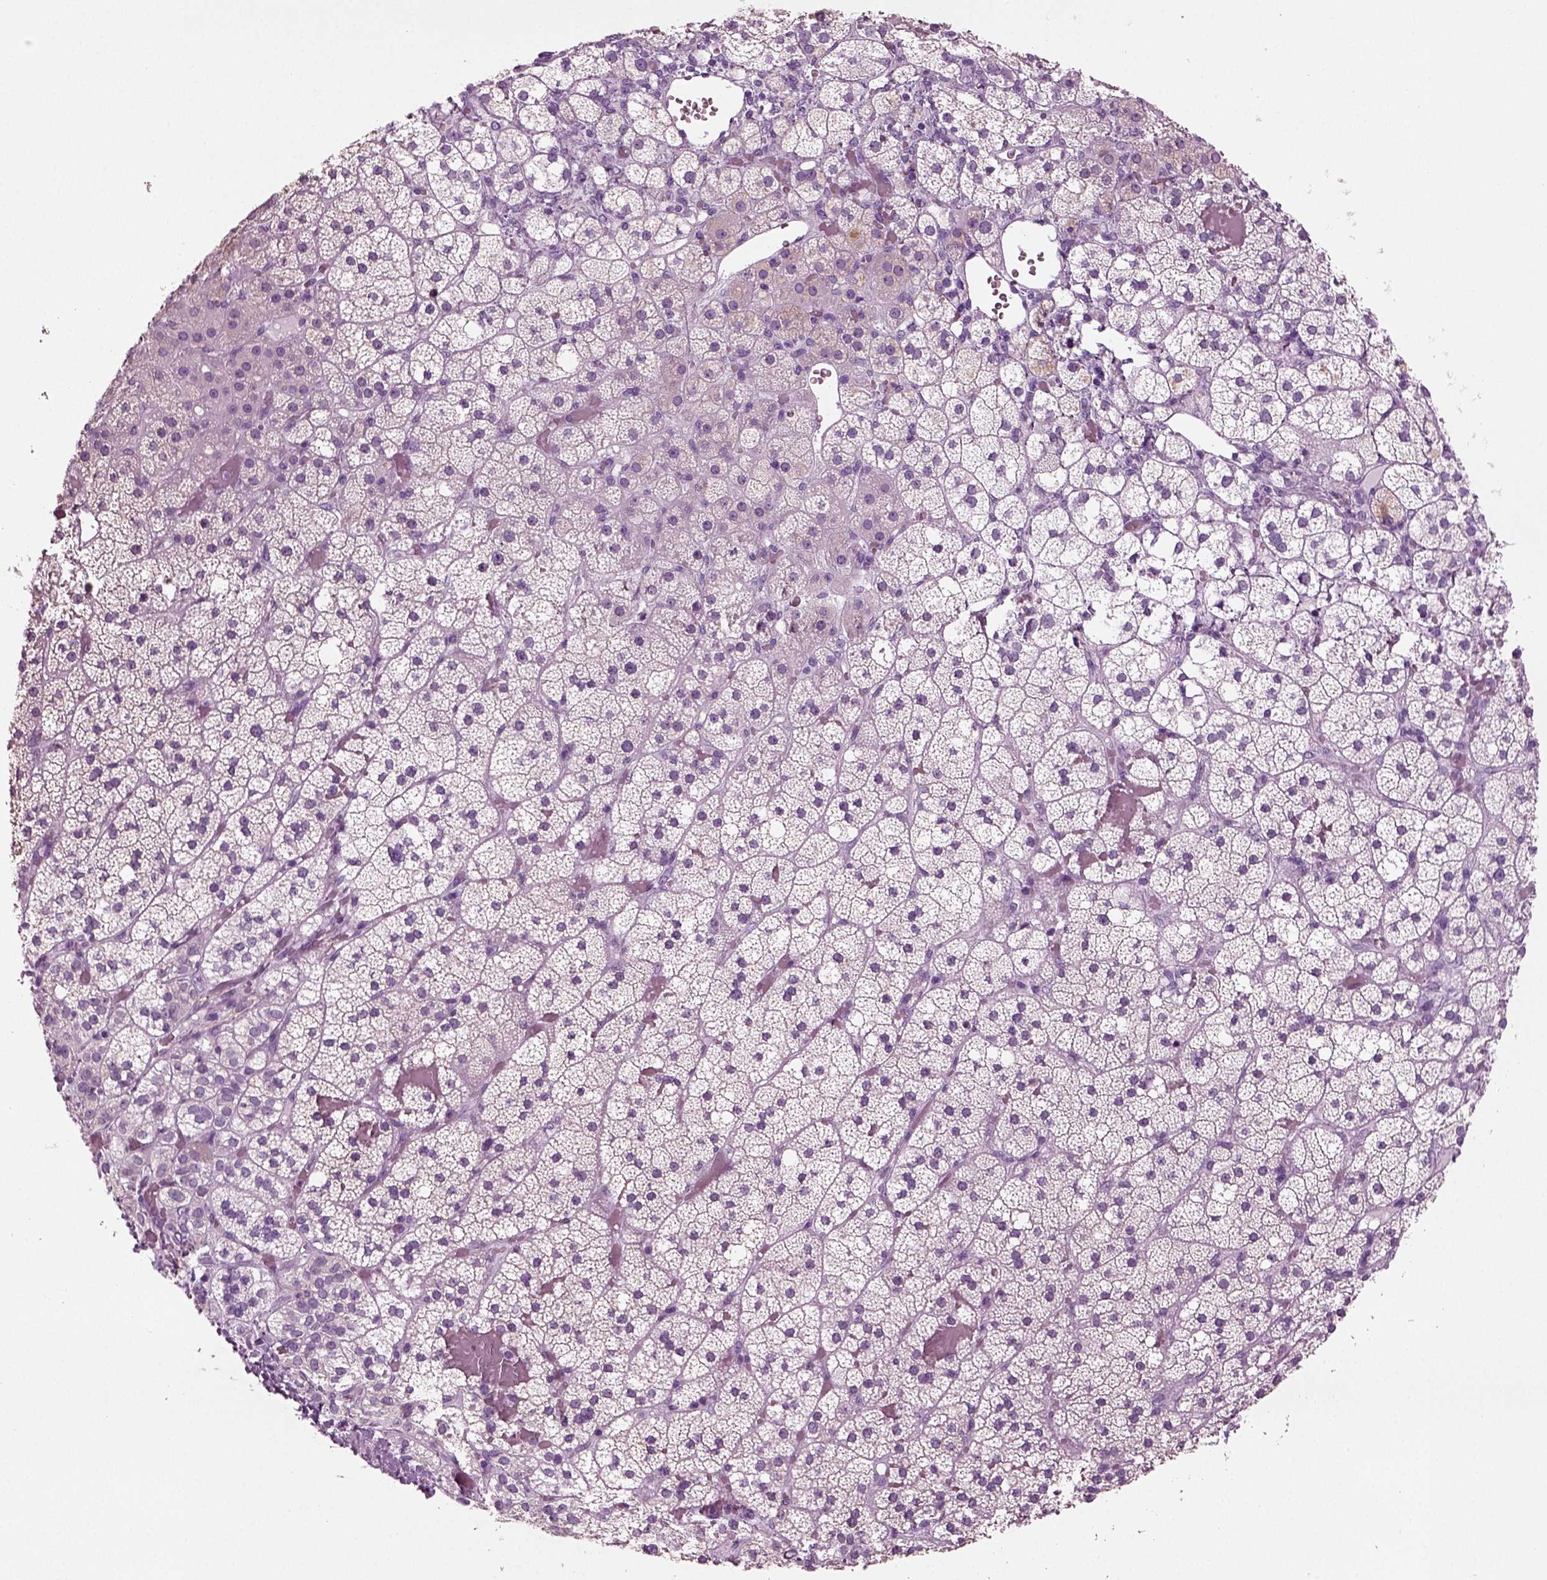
{"staining": {"intensity": "negative", "quantity": "none", "location": "none"}, "tissue": "adrenal gland", "cell_type": "Glandular cells", "image_type": "normal", "snomed": [{"axis": "morphology", "description": "Normal tissue, NOS"}, {"axis": "topography", "description": "Adrenal gland"}], "caption": "Micrograph shows no protein staining in glandular cells of benign adrenal gland. (DAB (3,3'-diaminobenzidine) immunohistochemistry (IHC) visualized using brightfield microscopy, high magnification).", "gene": "CRABP1", "patient": {"sex": "male", "age": 53}}